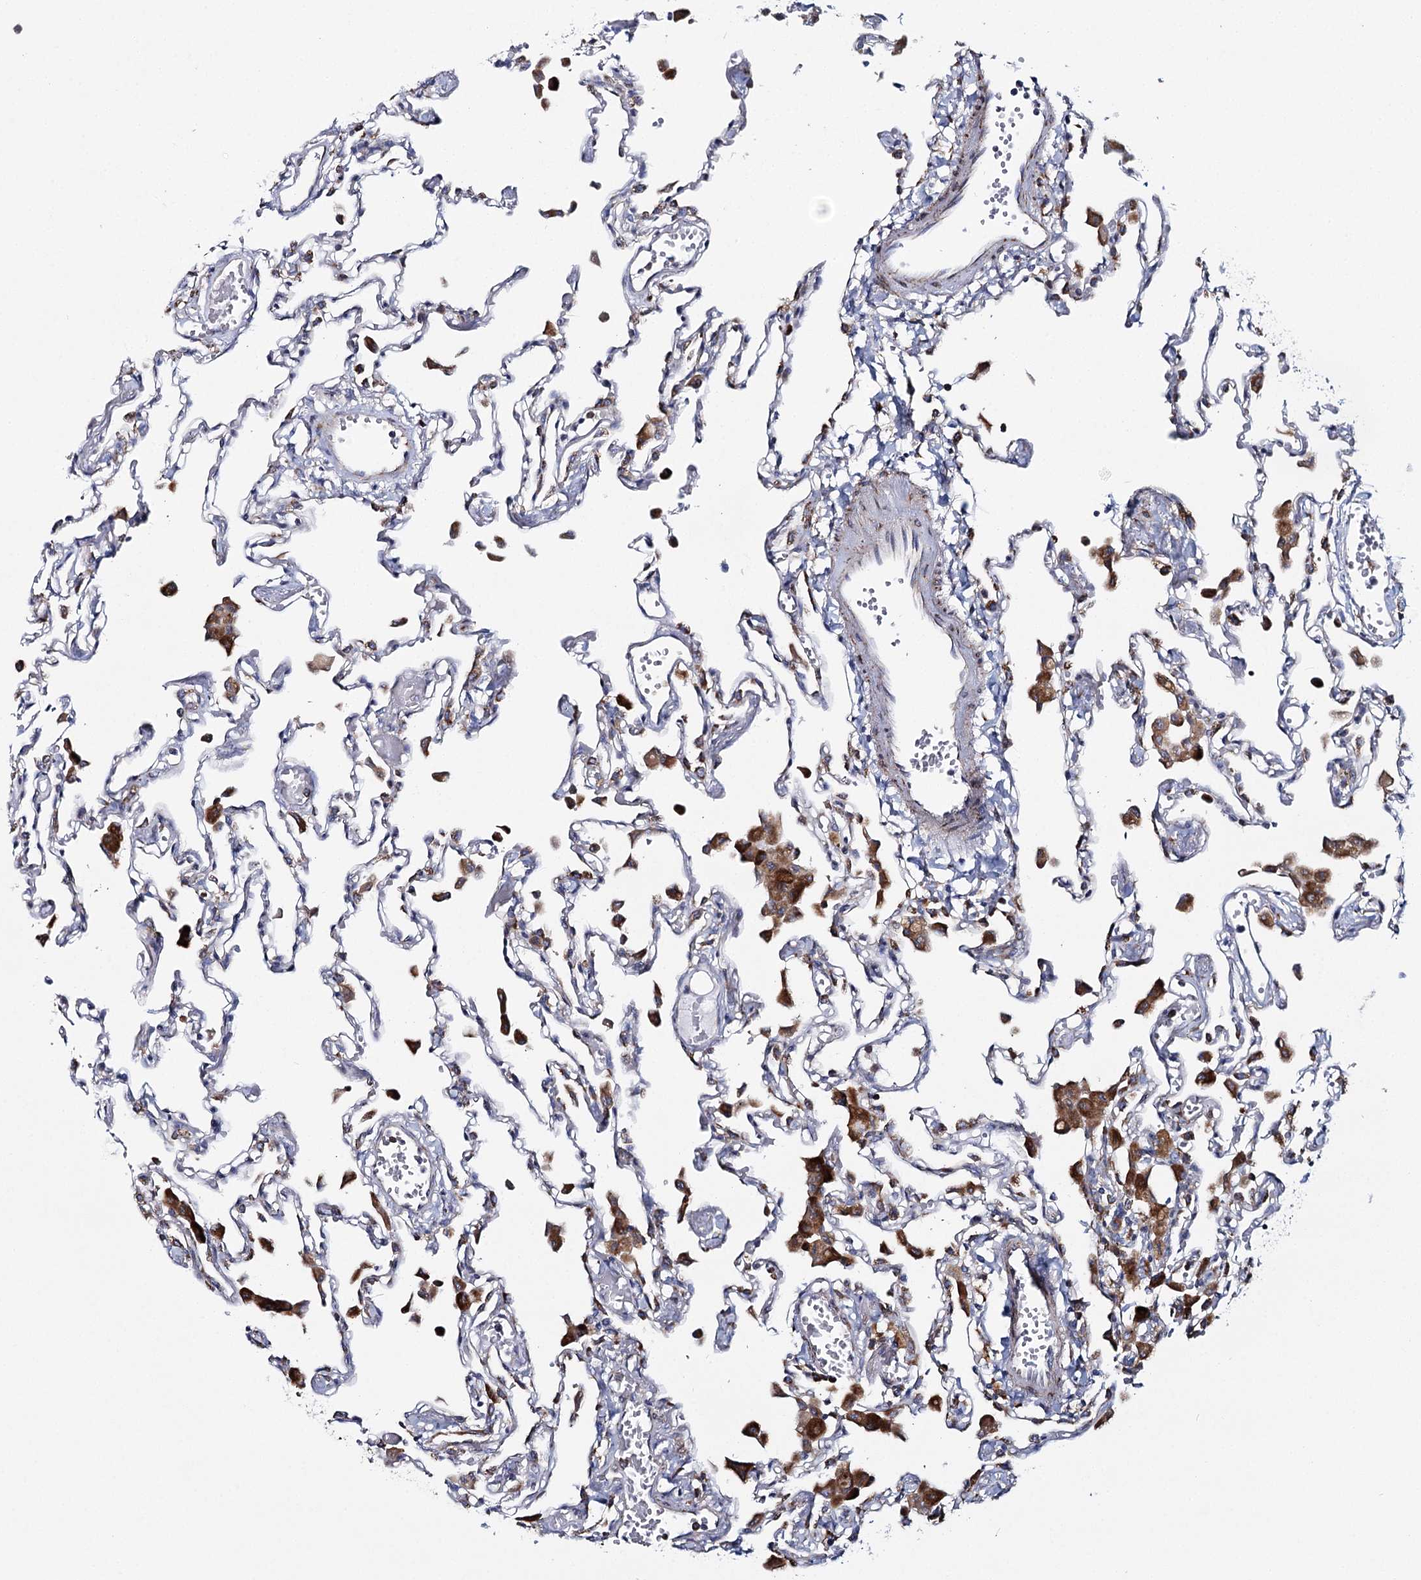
{"staining": {"intensity": "moderate", "quantity": "<25%", "location": "cytoplasmic/membranous"}, "tissue": "lung", "cell_type": "Alveolar cells", "image_type": "normal", "snomed": [{"axis": "morphology", "description": "Normal tissue, NOS"}, {"axis": "topography", "description": "Bronchus"}, {"axis": "topography", "description": "Lung"}], "caption": "A brown stain highlights moderate cytoplasmic/membranous expression of a protein in alveolar cells of unremarkable human lung.", "gene": "THUMPD3", "patient": {"sex": "female", "age": 49}}